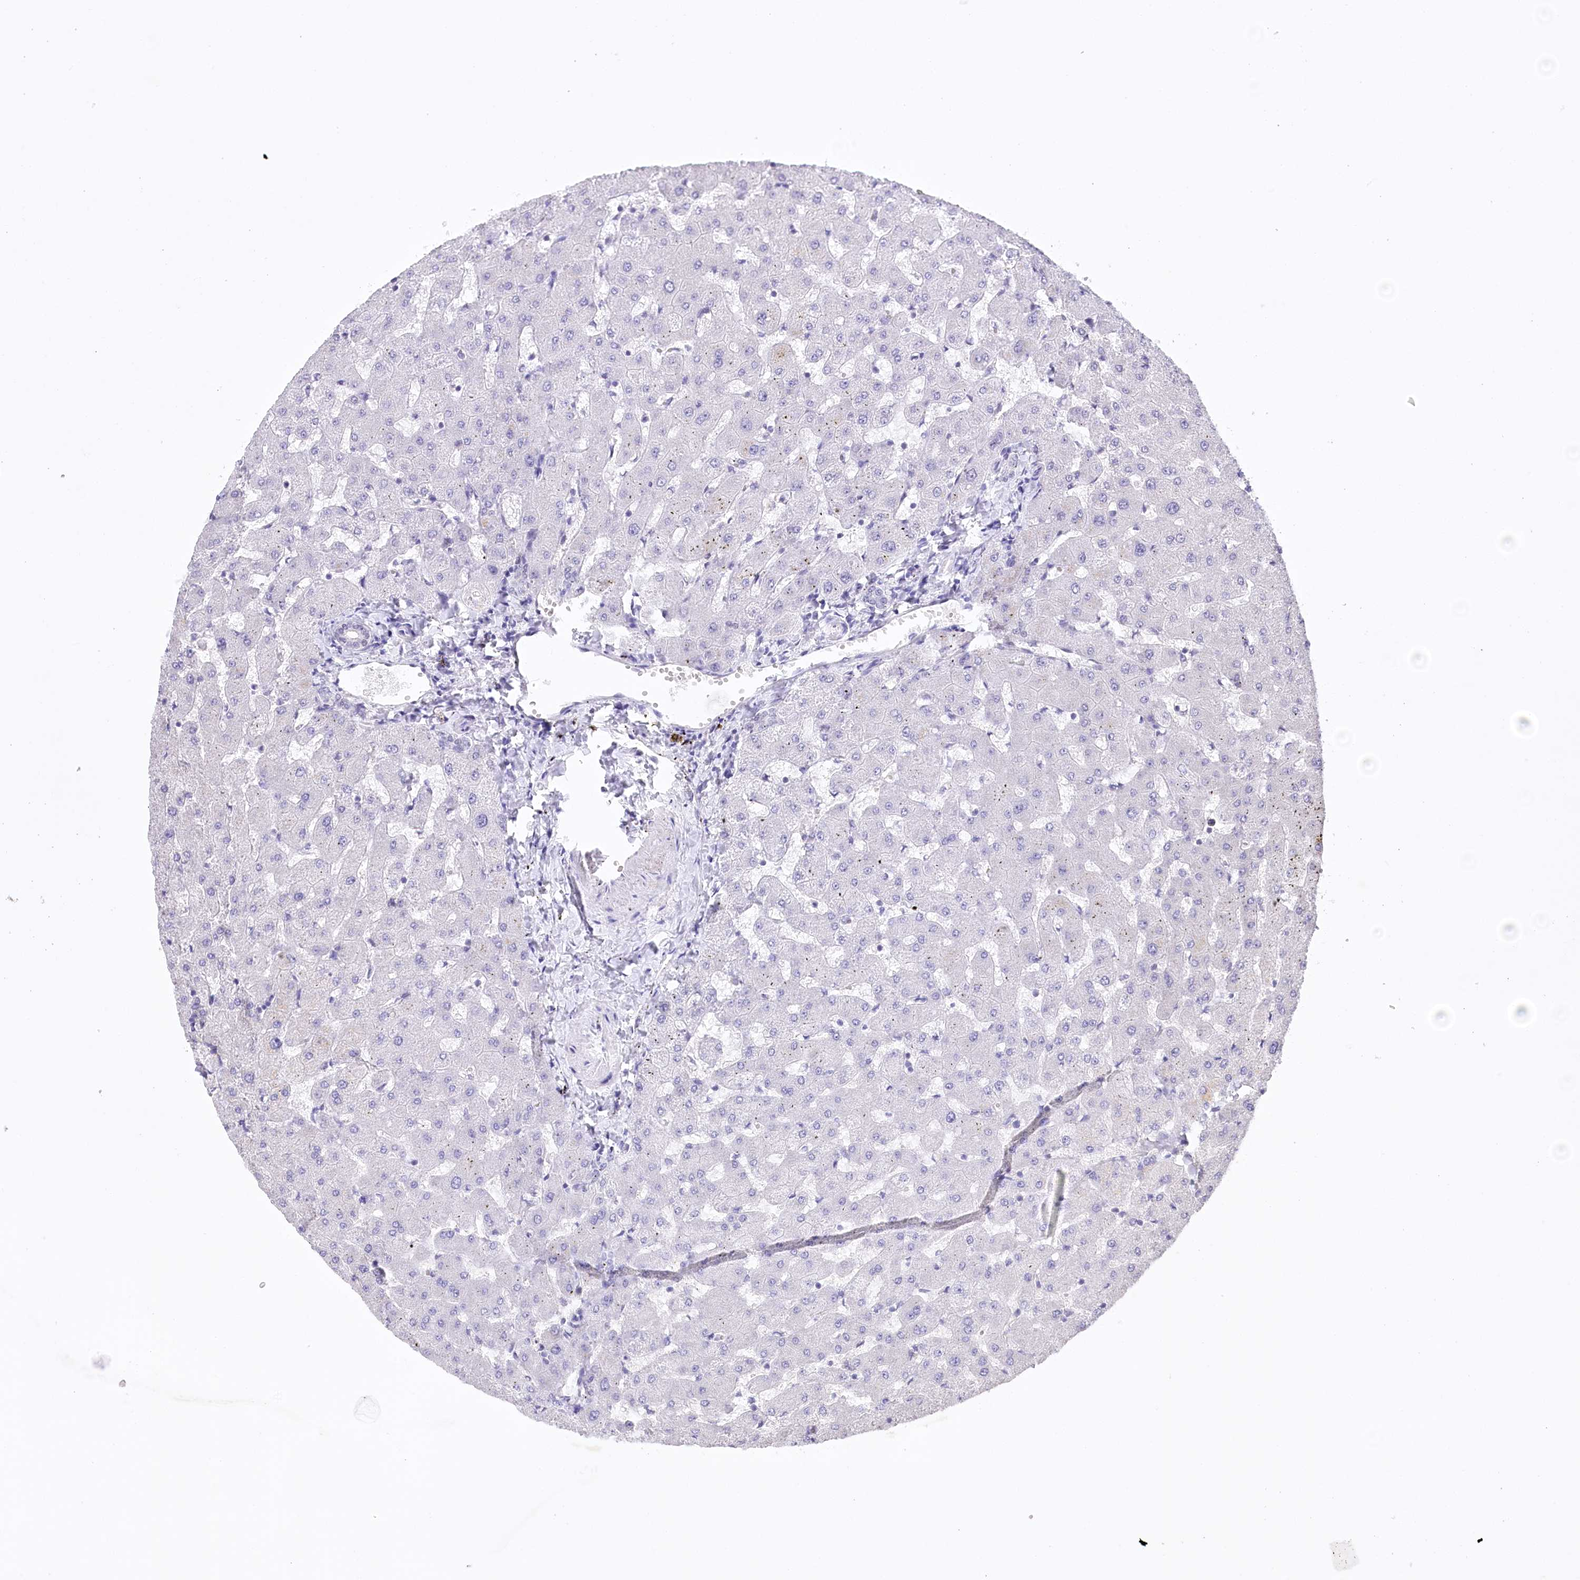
{"staining": {"intensity": "negative", "quantity": "none", "location": "none"}, "tissue": "liver", "cell_type": "Cholangiocytes", "image_type": "normal", "snomed": [{"axis": "morphology", "description": "Normal tissue, NOS"}, {"axis": "topography", "description": "Liver"}], "caption": "This photomicrograph is of benign liver stained with immunohistochemistry to label a protein in brown with the nuclei are counter-stained blue. There is no staining in cholangiocytes.", "gene": "HNRNPA0", "patient": {"sex": "female", "age": 63}}